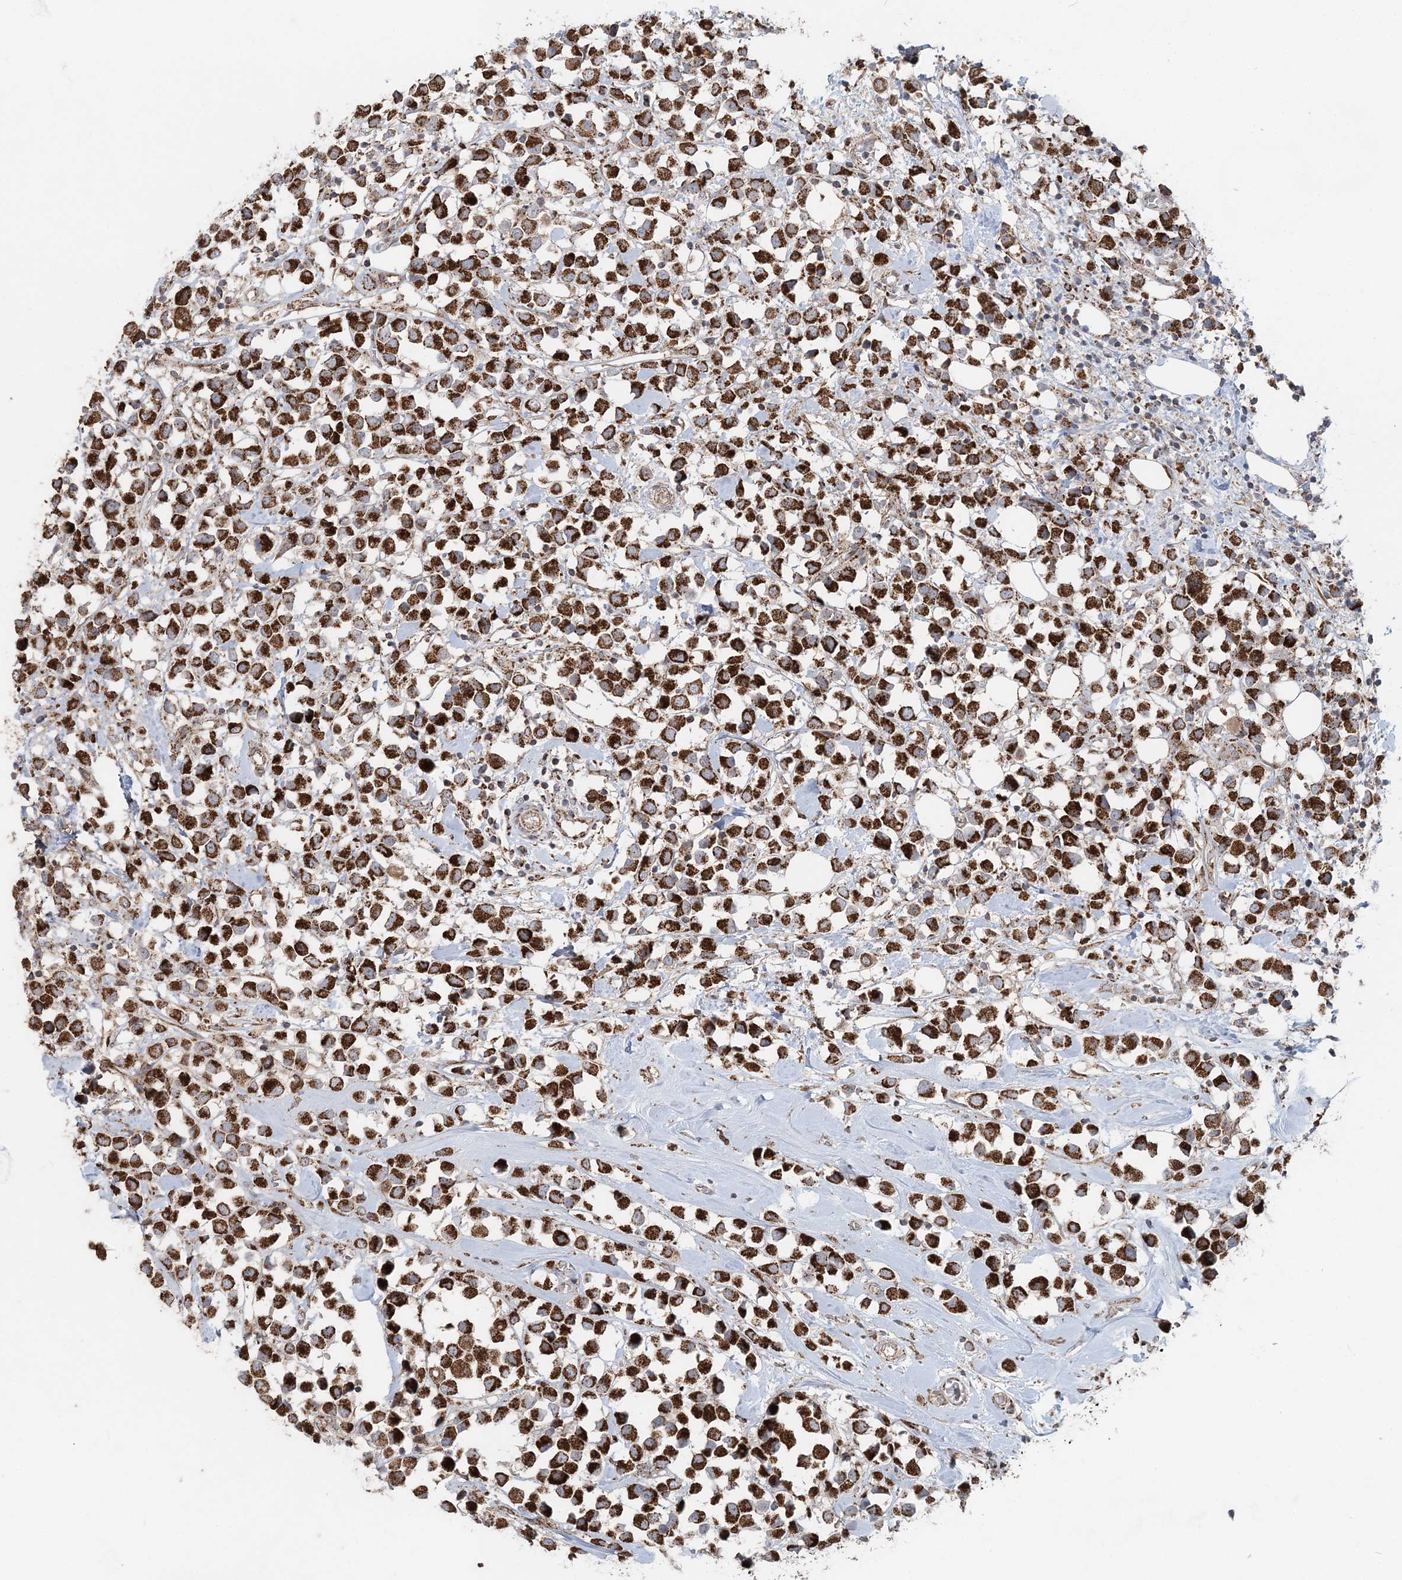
{"staining": {"intensity": "strong", "quantity": ">75%", "location": "cytoplasmic/membranous"}, "tissue": "breast cancer", "cell_type": "Tumor cells", "image_type": "cancer", "snomed": [{"axis": "morphology", "description": "Duct carcinoma"}, {"axis": "topography", "description": "Breast"}], "caption": "A photomicrograph showing strong cytoplasmic/membranous expression in about >75% of tumor cells in breast cancer (invasive ductal carcinoma), as visualized by brown immunohistochemical staining.", "gene": "LRPPRC", "patient": {"sex": "female", "age": 61}}